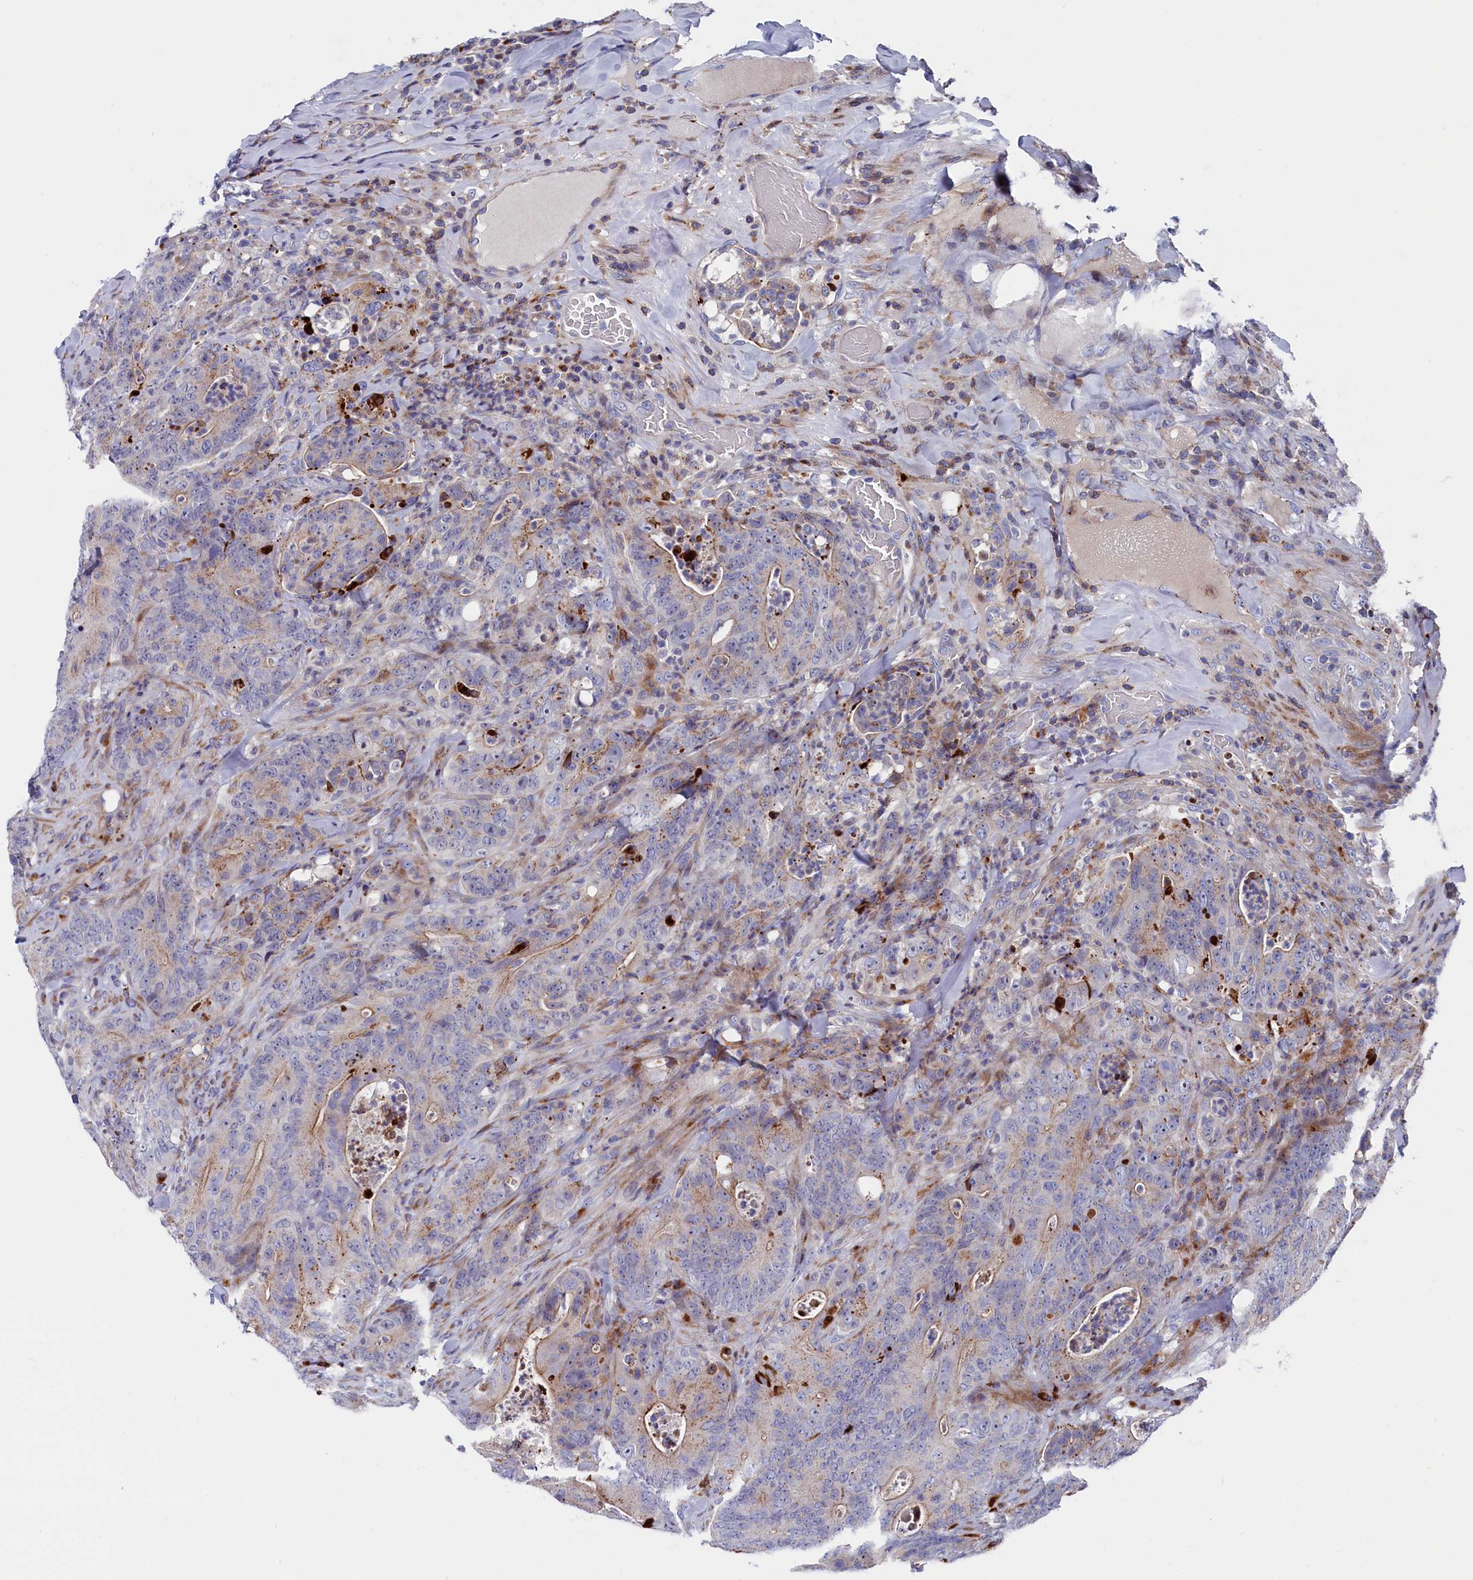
{"staining": {"intensity": "weak", "quantity": "25%-75%", "location": "cytoplasmic/membranous"}, "tissue": "colorectal cancer", "cell_type": "Tumor cells", "image_type": "cancer", "snomed": [{"axis": "morphology", "description": "Normal tissue, NOS"}, {"axis": "topography", "description": "Colon"}], "caption": "Human colorectal cancer stained with a brown dye demonstrates weak cytoplasmic/membranous positive expression in about 25%-75% of tumor cells.", "gene": "NUDT7", "patient": {"sex": "female", "age": 82}}